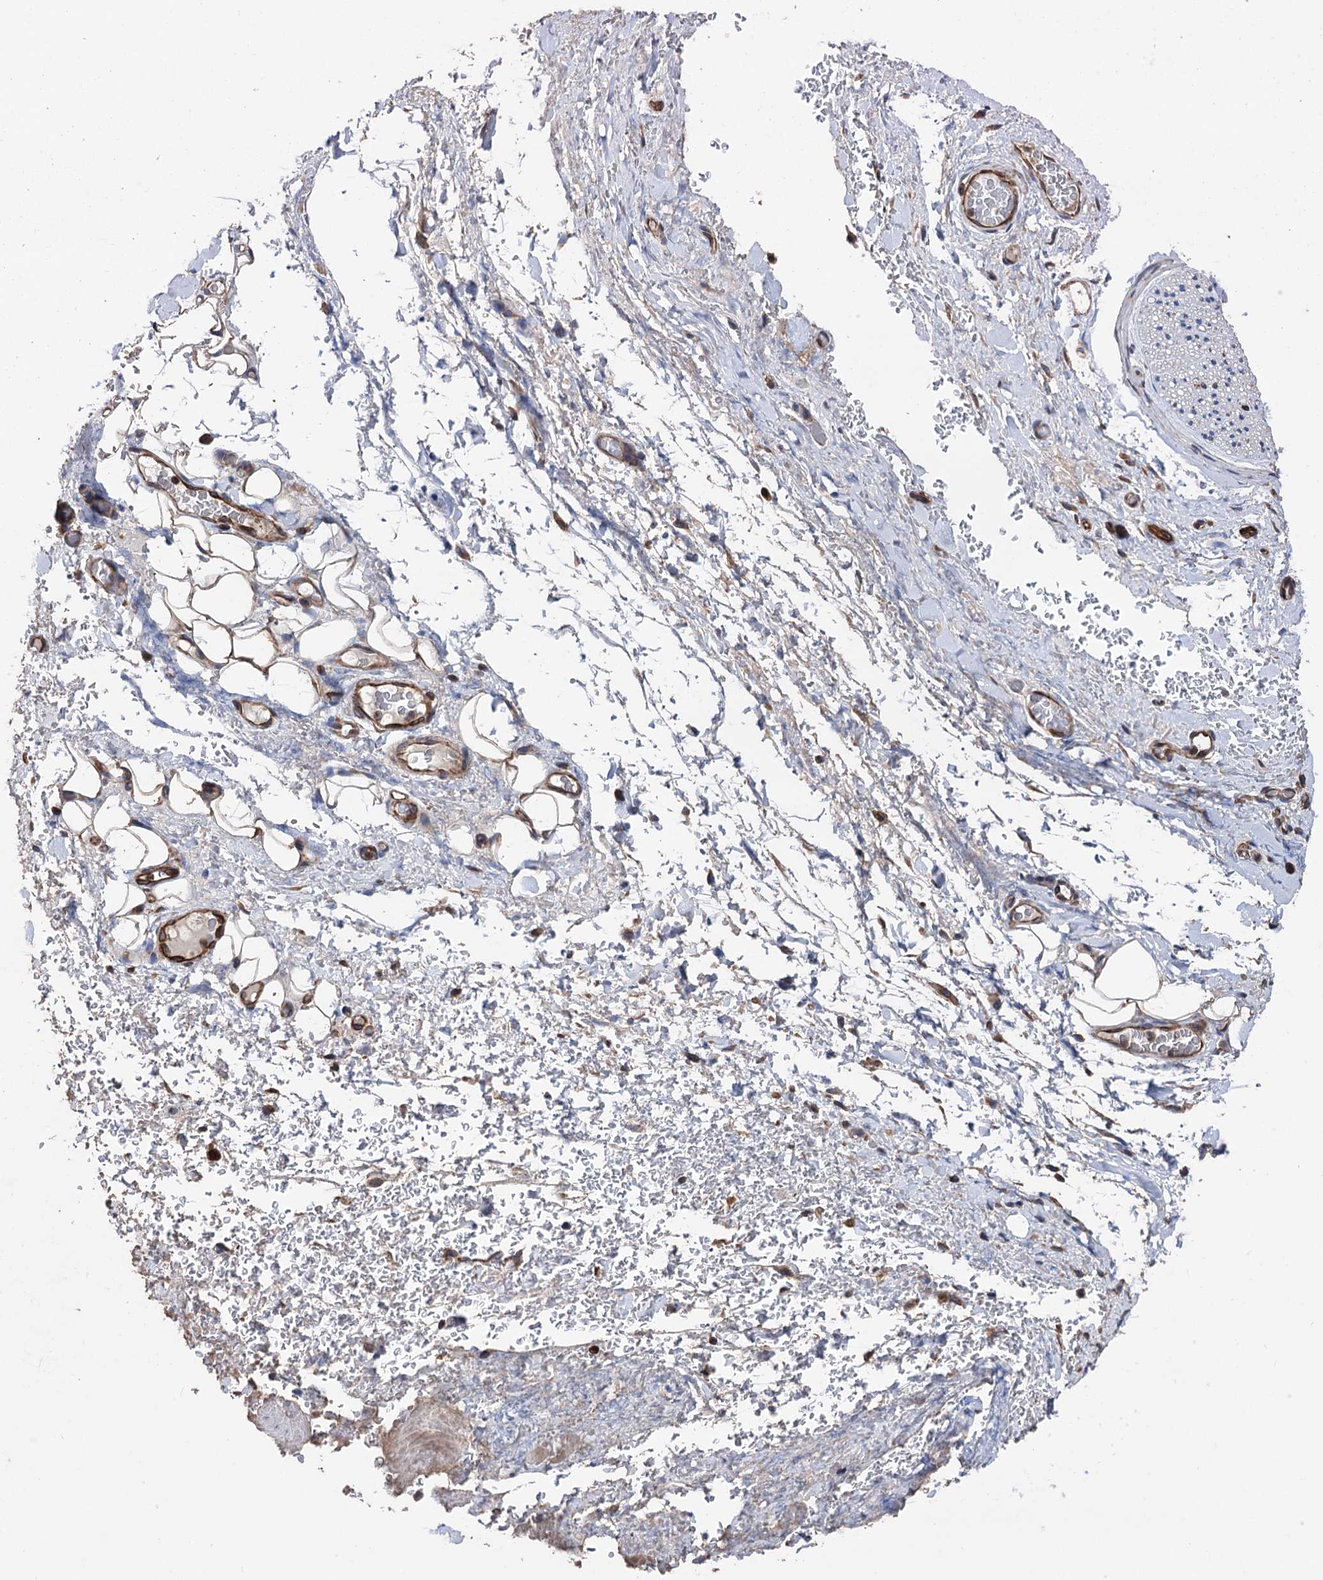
{"staining": {"intensity": "moderate", "quantity": "25%-75%", "location": "cytoplasmic/membranous"}, "tissue": "adipose tissue", "cell_type": "Adipocytes", "image_type": "normal", "snomed": [{"axis": "morphology", "description": "Normal tissue, NOS"}, {"axis": "morphology", "description": "Adenocarcinoma, NOS"}, {"axis": "topography", "description": "Stomach, upper"}, {"axis": "topography", "description": "Peripheral nerve tissue"}], "caption": "This histopathology image shows benign adipose tissue stained with immunohistochemistry to label a protein in brown. The cytoplasmic/membranous of adipocytes show moderate positivity for the protein. Nuclei are counter-stained blue.", "gene": "STING1", "patient": {"sex": "male", "age": 62}}